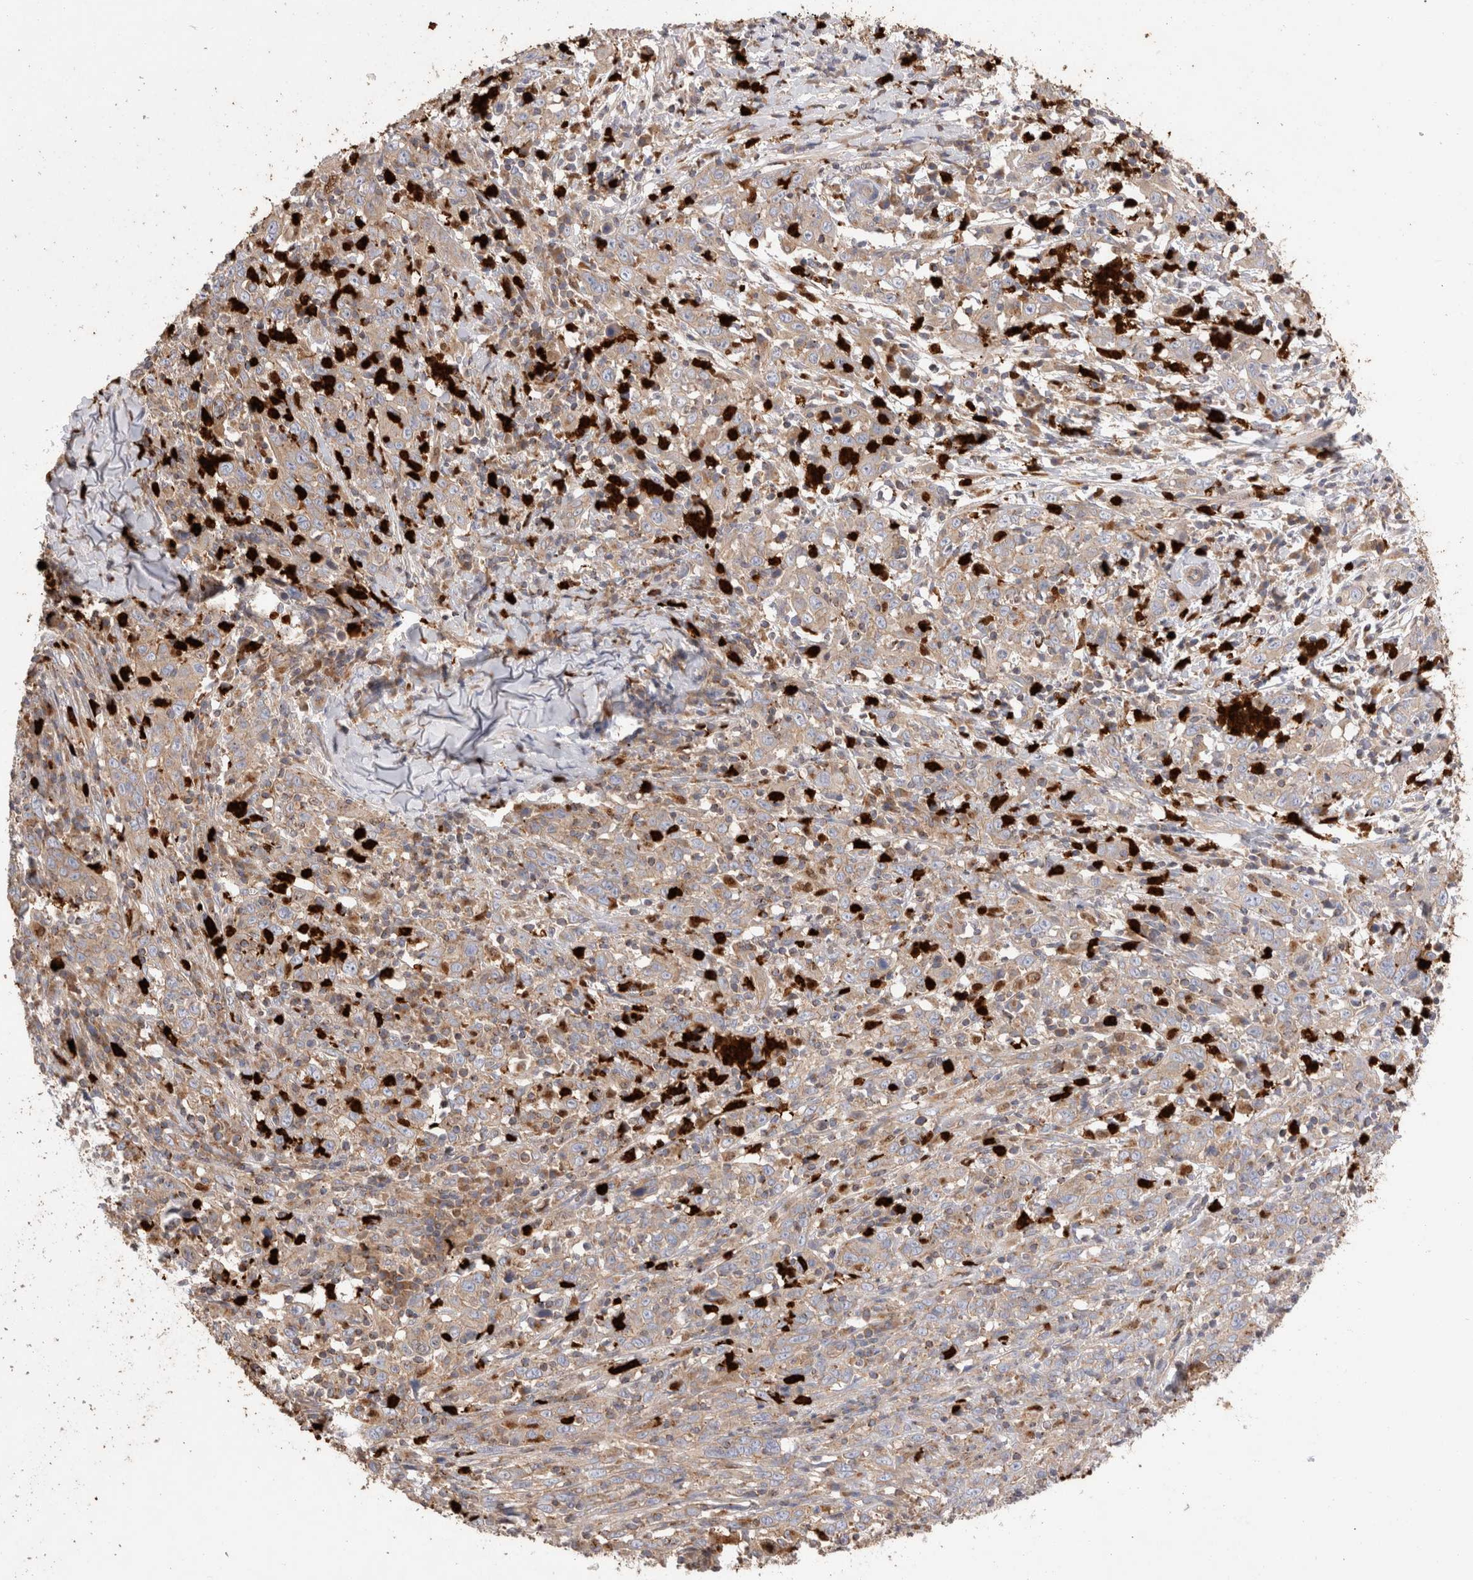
{"staining": {"intensity": "weak", "quantity": ">75%", "location": "cytoplasmic/membranous"}, "tissue": "cervical cancer", "cell_type": "Tumor cells", "image_type": "cancer", "snomed": [{"axis": "morphology", "description": "Squamous cell carcinoma, NOS"}, {"axis": "topography", "description": "Cervix"}], "caption": "A histopathology image showing weak cytoplasmic/membranous expression in about >75% of tumor cells in cervical squamous cell carcinoma, as visualized by brown immunohistochemical staining.", "gene": "NXT2", "patient": {"sex": "female", "age": 46}}